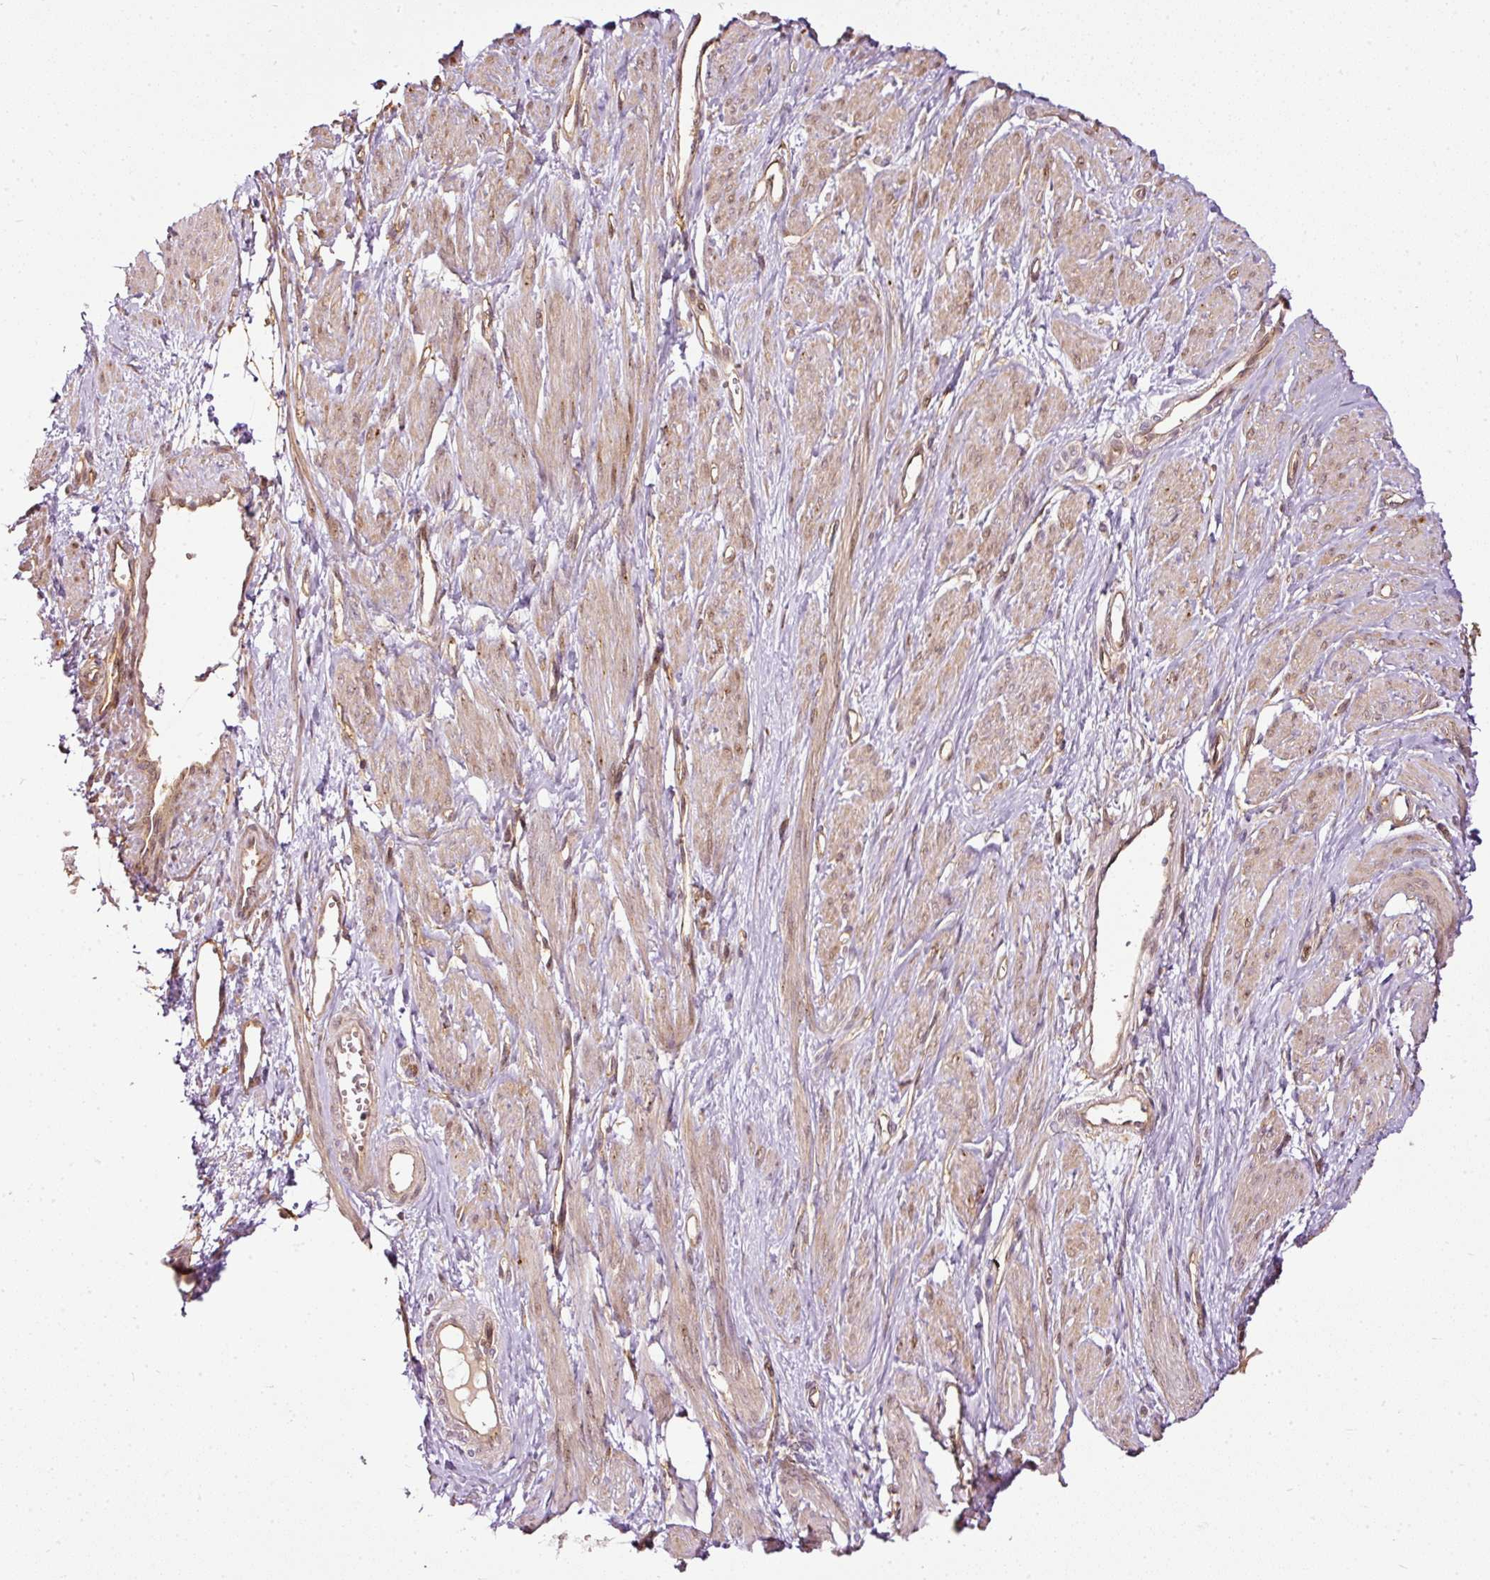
{"staining": {"intensity": "moderate", "quantity": "25%-75%", "location": "cytoplasmic/membranous"}, "tissue": "smooth muscle", "cell_type": "Smooth muscle cells", "image_type": "normal", "snomed": [{"axis": "morphology", "description": "Normal tissue, NOS"}, {"axis": "topography", "description": "Smooth muscle"}, {"axis": "topography", "description": "Uterus"}], "caption": "Immunohistochemical staining of unremarkable human smooth muscle reveals 25%-75% levels of moderate cytoplasmic/membranous protein positivity in about 25%-75% of smooth muscle cells.", "gene": "MIF4GD", "patient": {"sex": "female", "age": 39}}